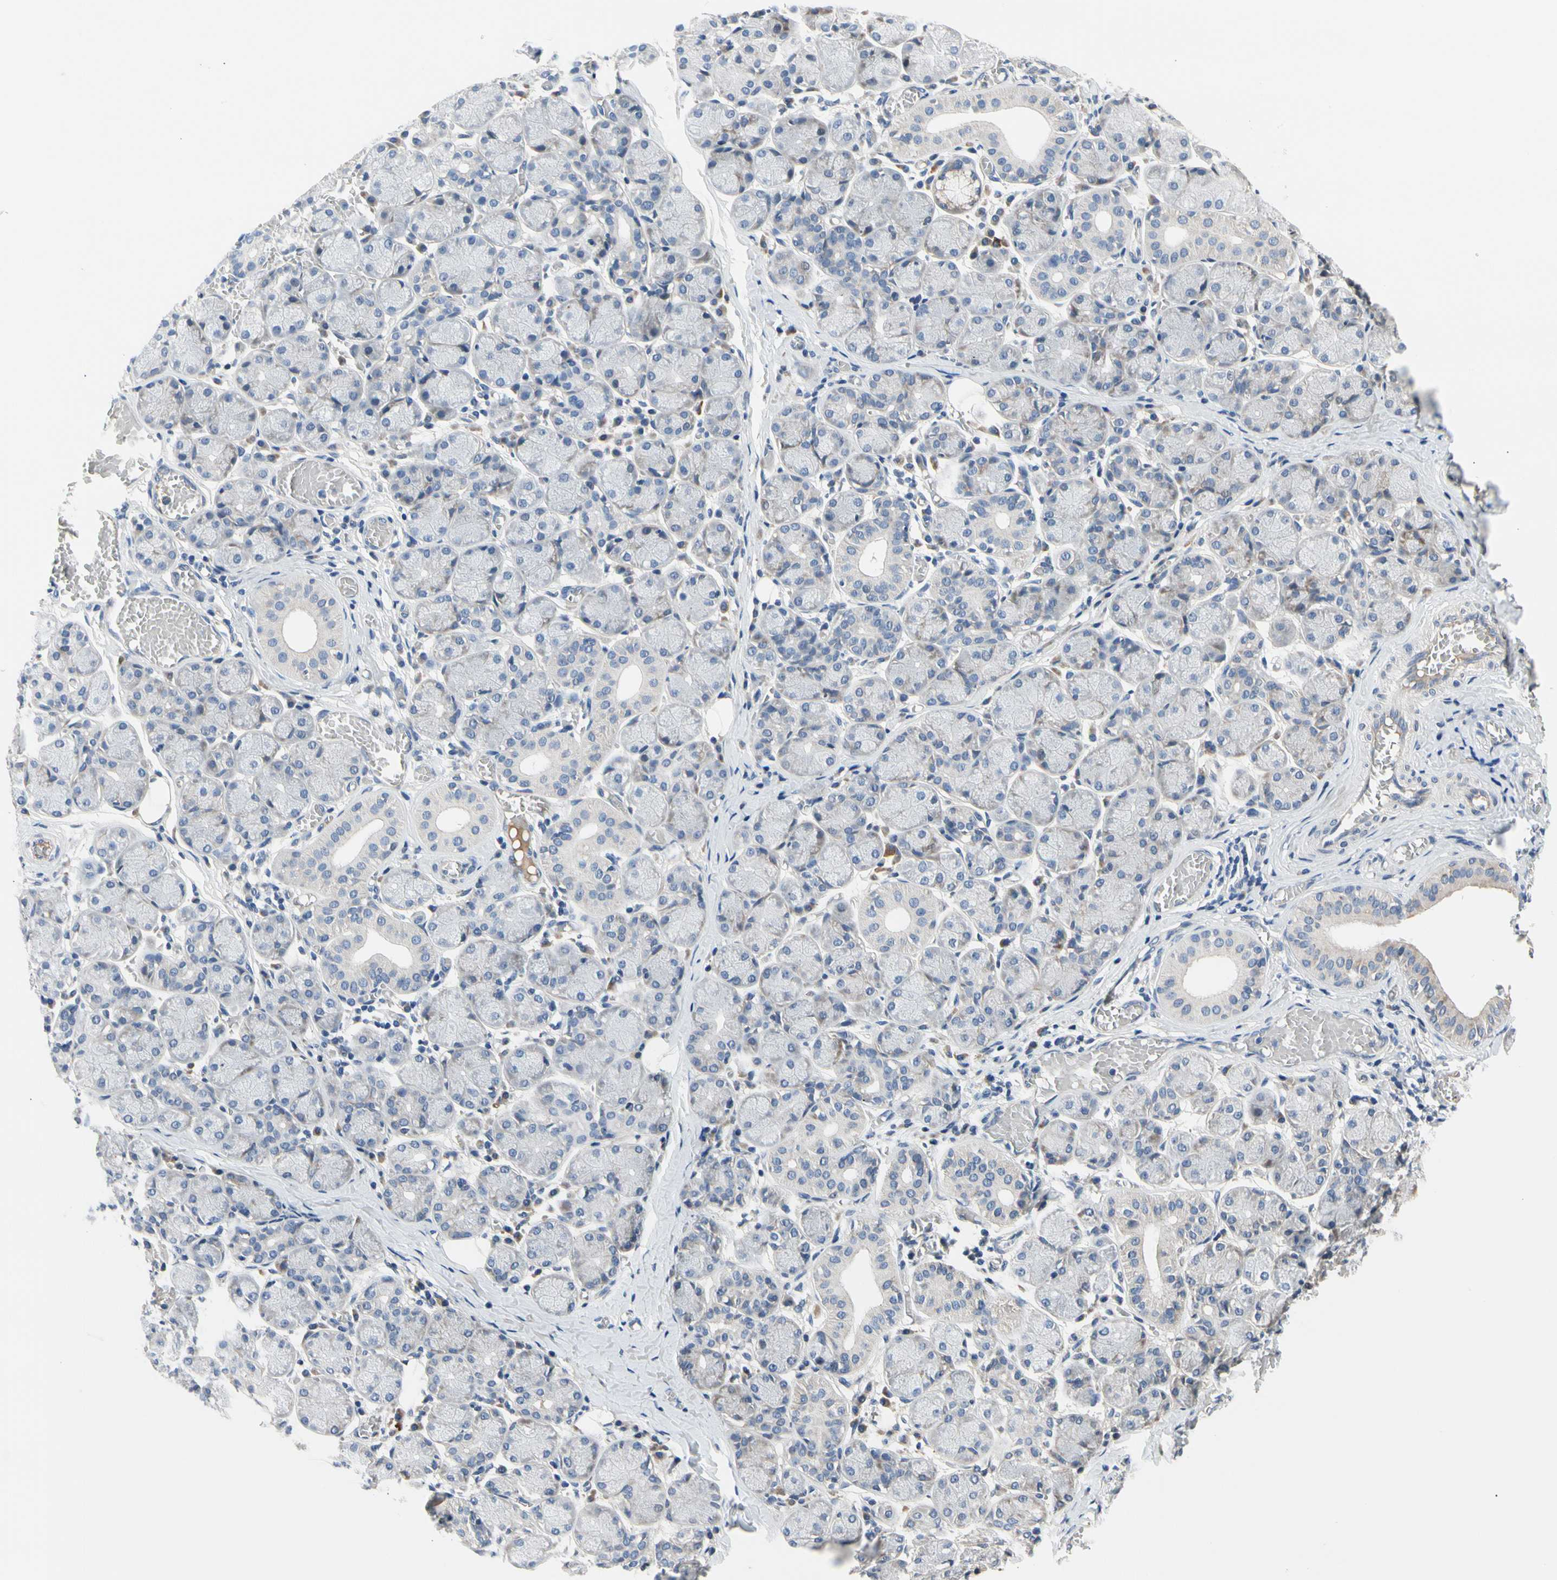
{"staining": {"intensity": "negative", "quantity": "none", "location": "none"}, "tissue": "salivary gland", "cell_type": "Glandular cells", "image_type": "normal", "snomed": [{"axis": "morphology", "description": "Normal tissue, NOS"}, {"axis": "topography", "description": "Salivary gland"}], "caption": "Image shows no protein expression in glandular cells of unremarkable salivary gland. The staining was performed using DAB (3,3'-diaminobenzidine) to visualize the protein expression in brown, while the nuclei were stained in blue with hematoxylin (Magnification: 20x).", "gene": "NFASC", "patient": {"sex": "female", "age": 24}}